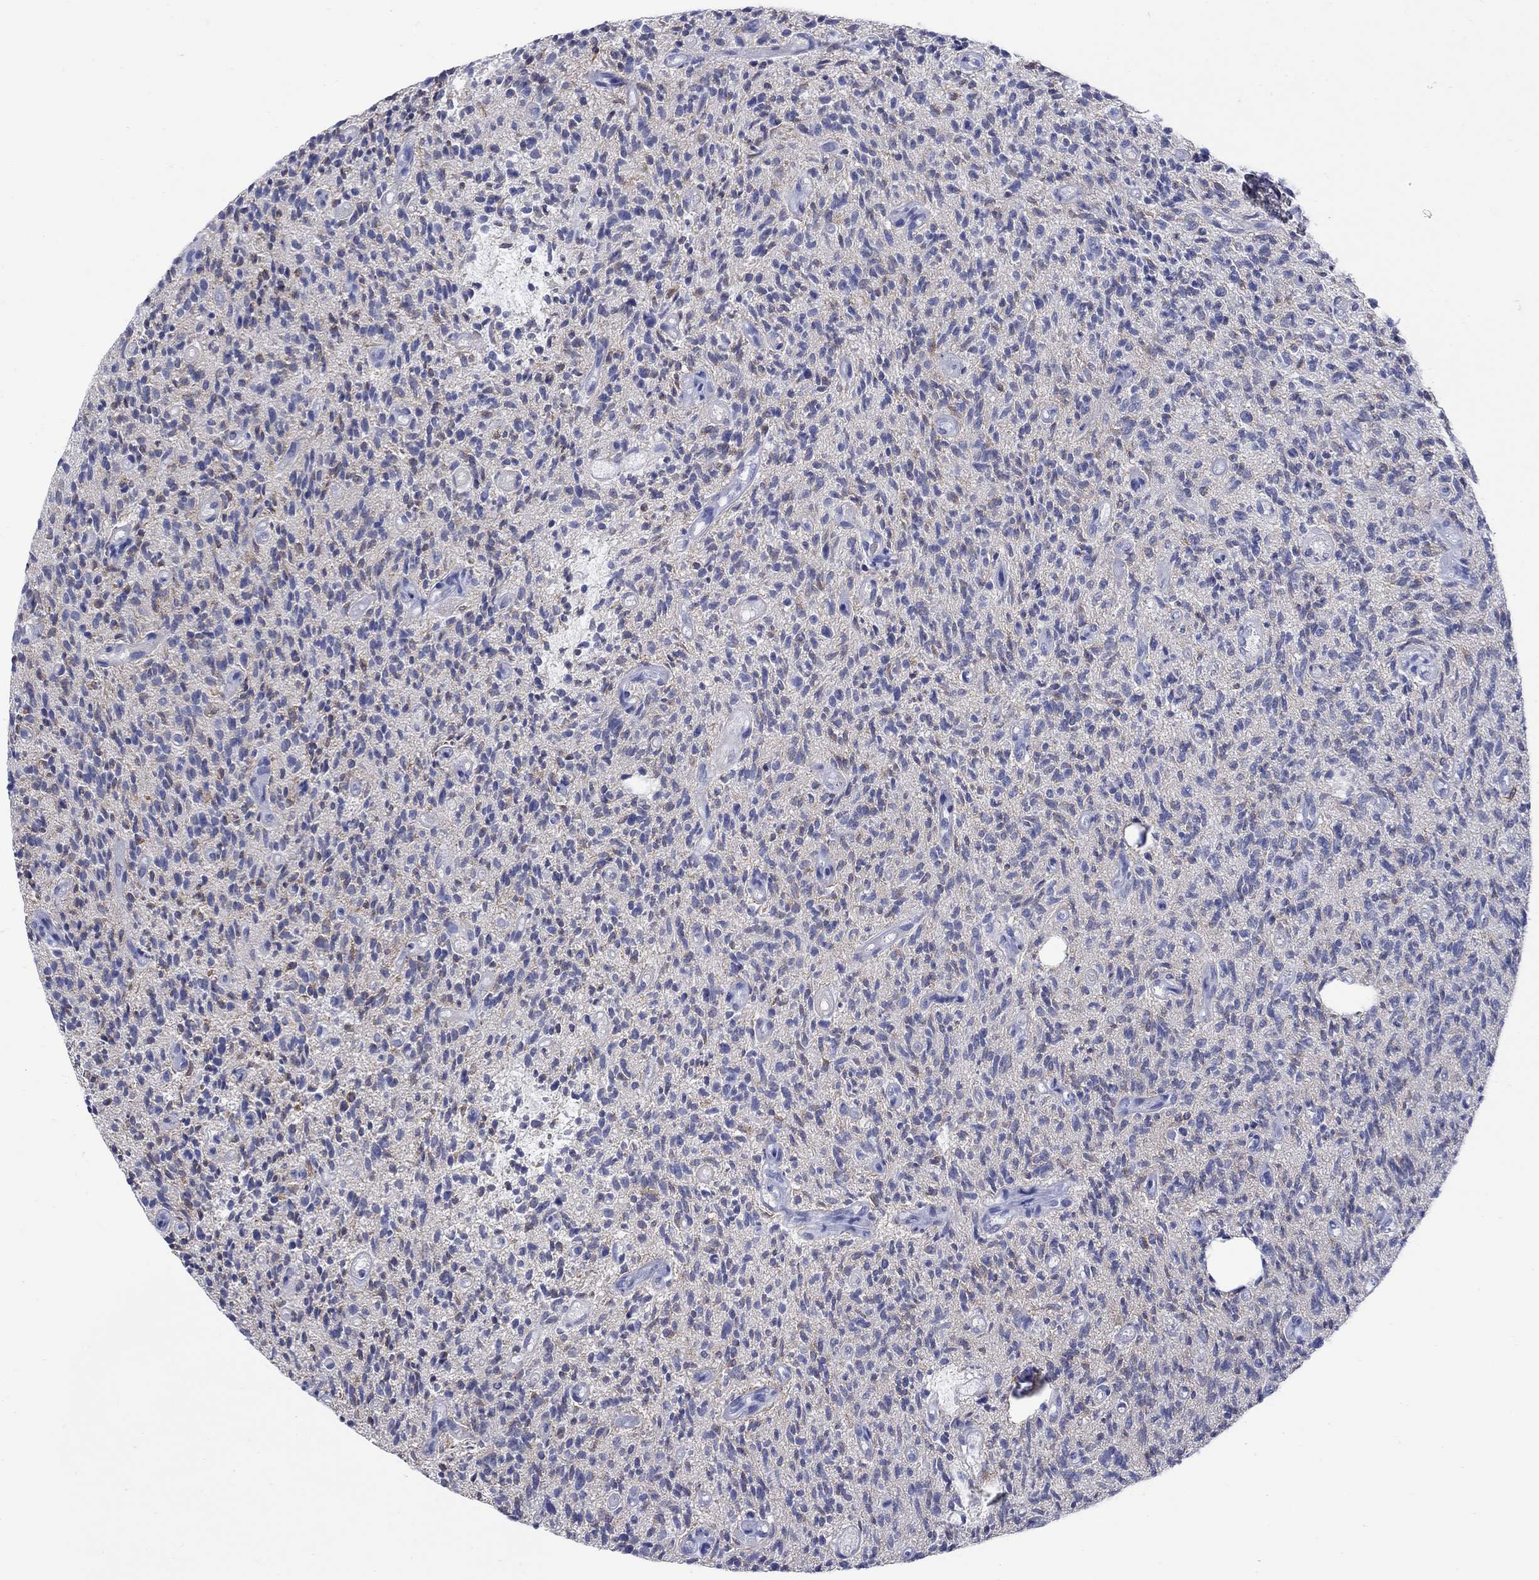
{"staining": {"intensity": "negative", "quantity": "none", "location": "none"}, "tissue": "glioma", "cell_type": "Tumor cells", "image_type": "cancer", "snomed": [{"axis": "morphology", "description": "Glioma, malignant, High grade"}, {"axis": "topography", "description": "Brain"}], "caption": "This micrograph is of glioma stained with immunohistochemistry (IHC) to label a protein in brown with the nuclei are counter-stained blue. There is no expression in tumor cells.", "gene": "REEP2", "patient": {"sex": "male", "age": 64}}